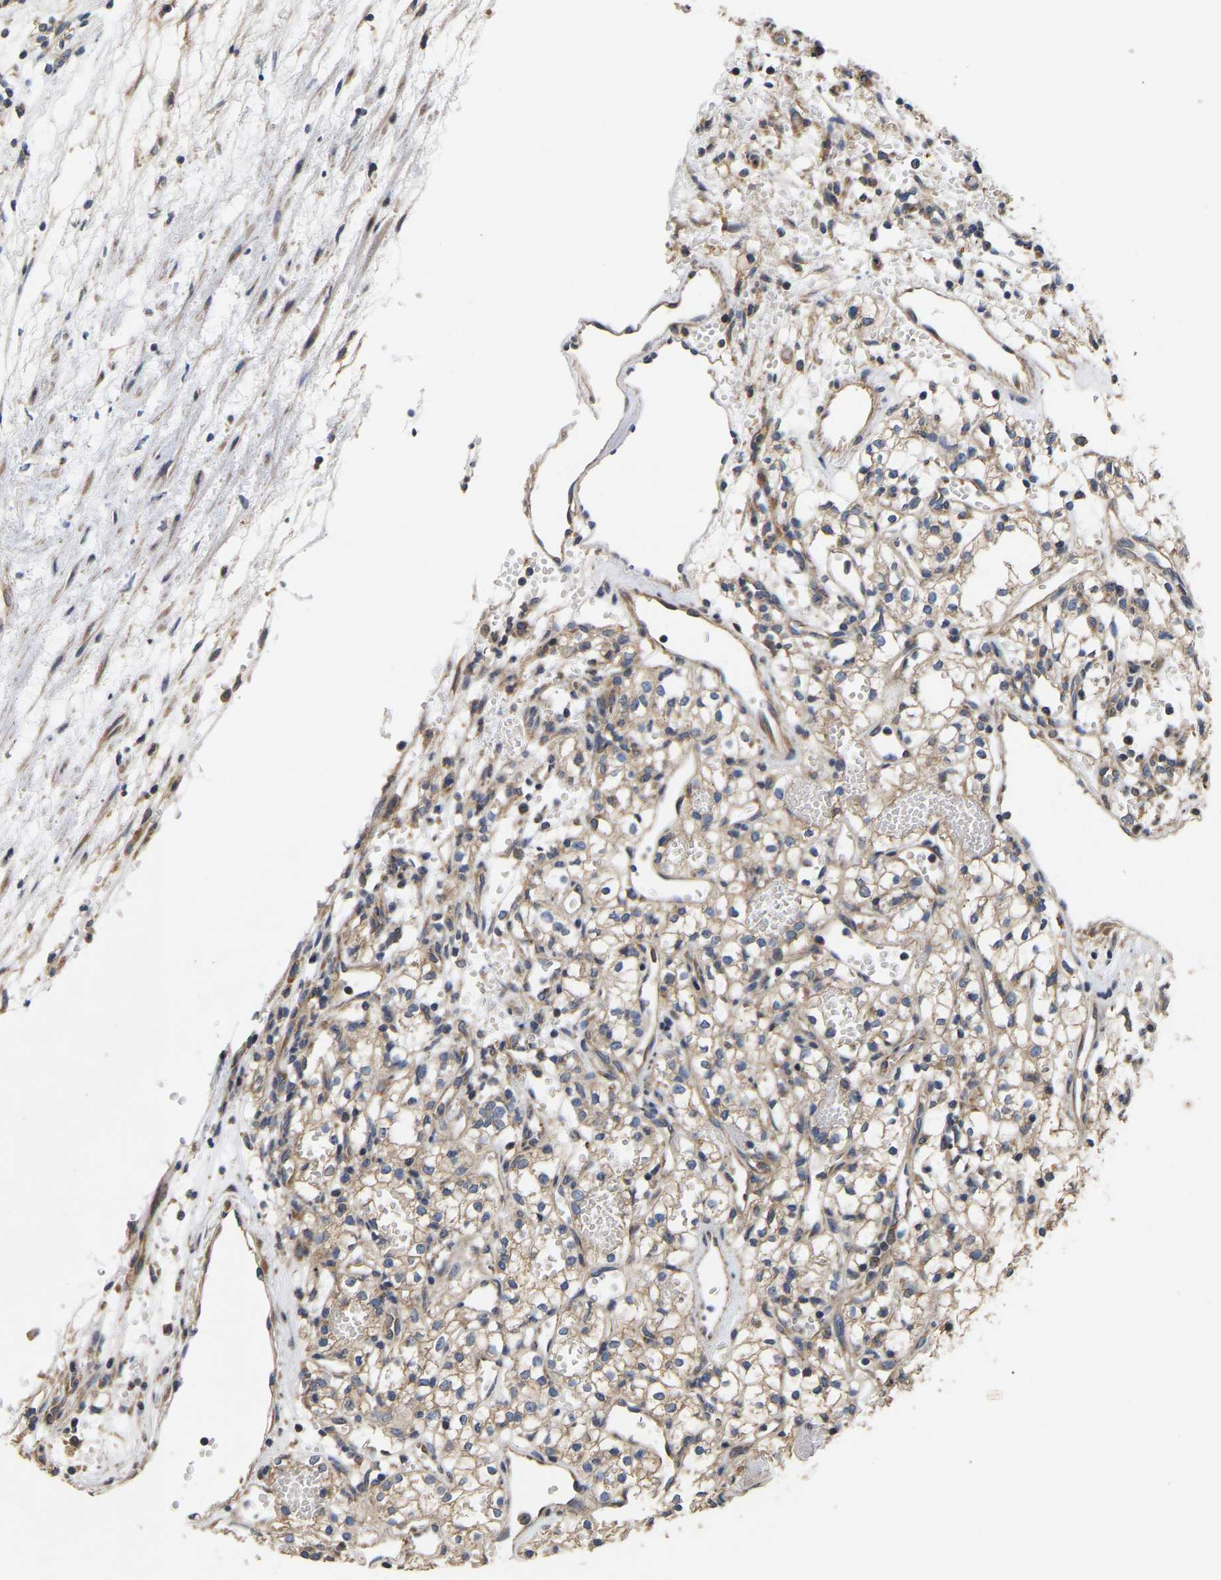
{"staining": {"intensity": "weak", "quantity": "25%-75%", "location": "cytoplasmic/membranous"}, "tissue": "renal cancer", "cell_type": "Tumor cells", "image_type": "cancer", "snomed": [{"axis": "morphology", "description": "Adenocarcinoma, NOS"}, {"axis": "topography", "description": "Kidney"}], "caption": "Human adenocarcinoma (renal) stained for a protein (brown) displays weak cytoplasmic/membranous positive expression in about 25%-75% of tumor cells.", "gene": "AIMP2", "patient": {"sex": "male", "age": 59}}